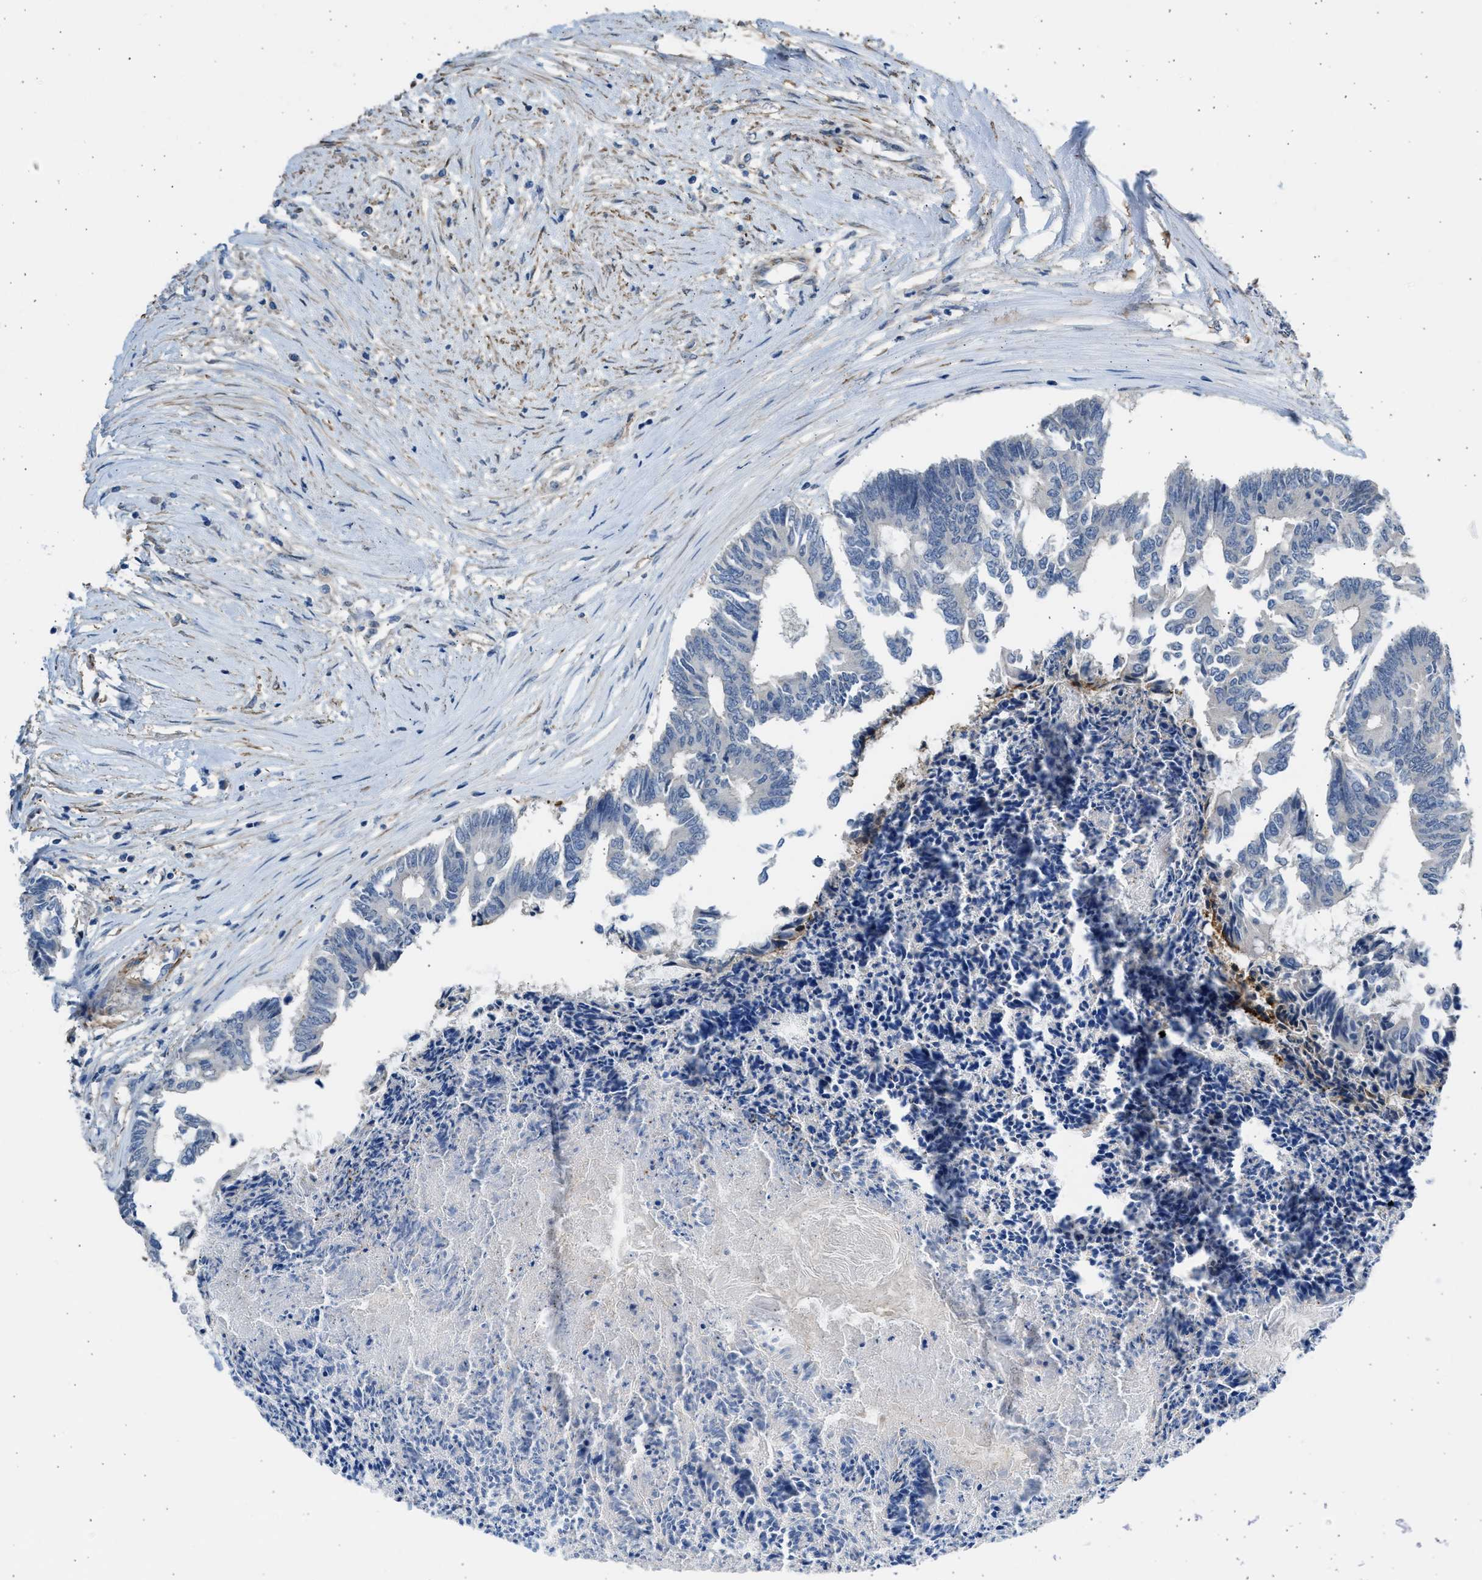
{"staining": {"intensity": "negative", "quantity": "none", "location": "none"}, "tissue": "colorectal cancer", "cell_type": "Tumor cells", "image_type": "cancer", "snomed": [{"axis": "morphology", "description": "Adenocarcinoma, NOS"}, {"axis": "topography", "description": "Rectum"}], "caption": "Tumor cells show no significant positivity in colorectal cancer.", "gene": "PCNX3", "patient": {"sex": "male", "age": 63}}